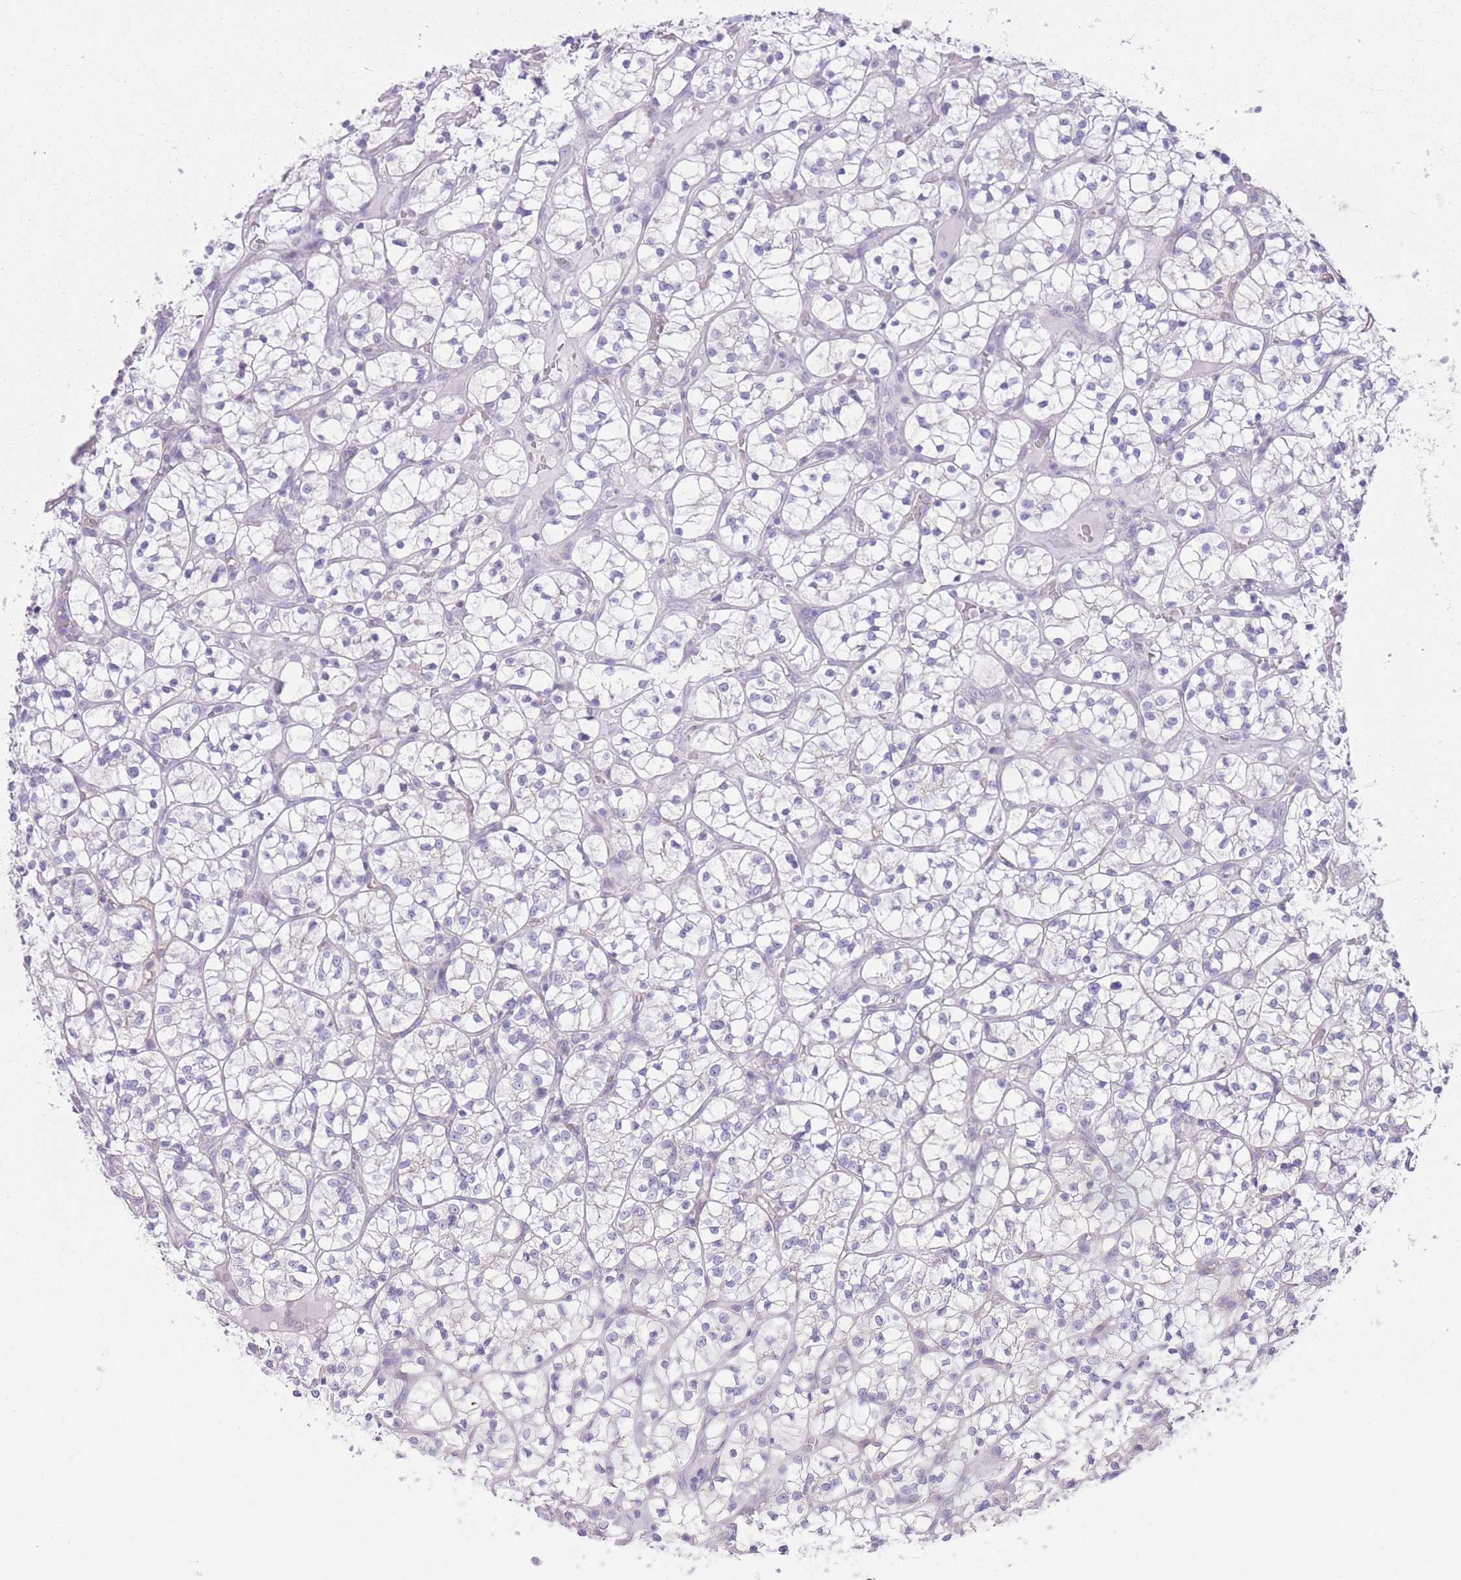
{"staining": {"intensity": "negative", "quantity": "none", "location": "none"}, "tissue": "renal cancer", "cell_type": "Tumor cells", "image_type": "cancer", "snomed": [{"axis": "morphology", "description": "Adenocarcinoma, NOS"}, {"axis": "topography", "description": "Kidney"}], "caption": "The histopathology image exhibits no significant staining in tumor cells of renal cancer (adenocarcinoma). (DAB IHC visualized using brightfield microscopy, high magnification).", "gene": "OR11H12", "patient": {"sex": "female", "age": 64}}